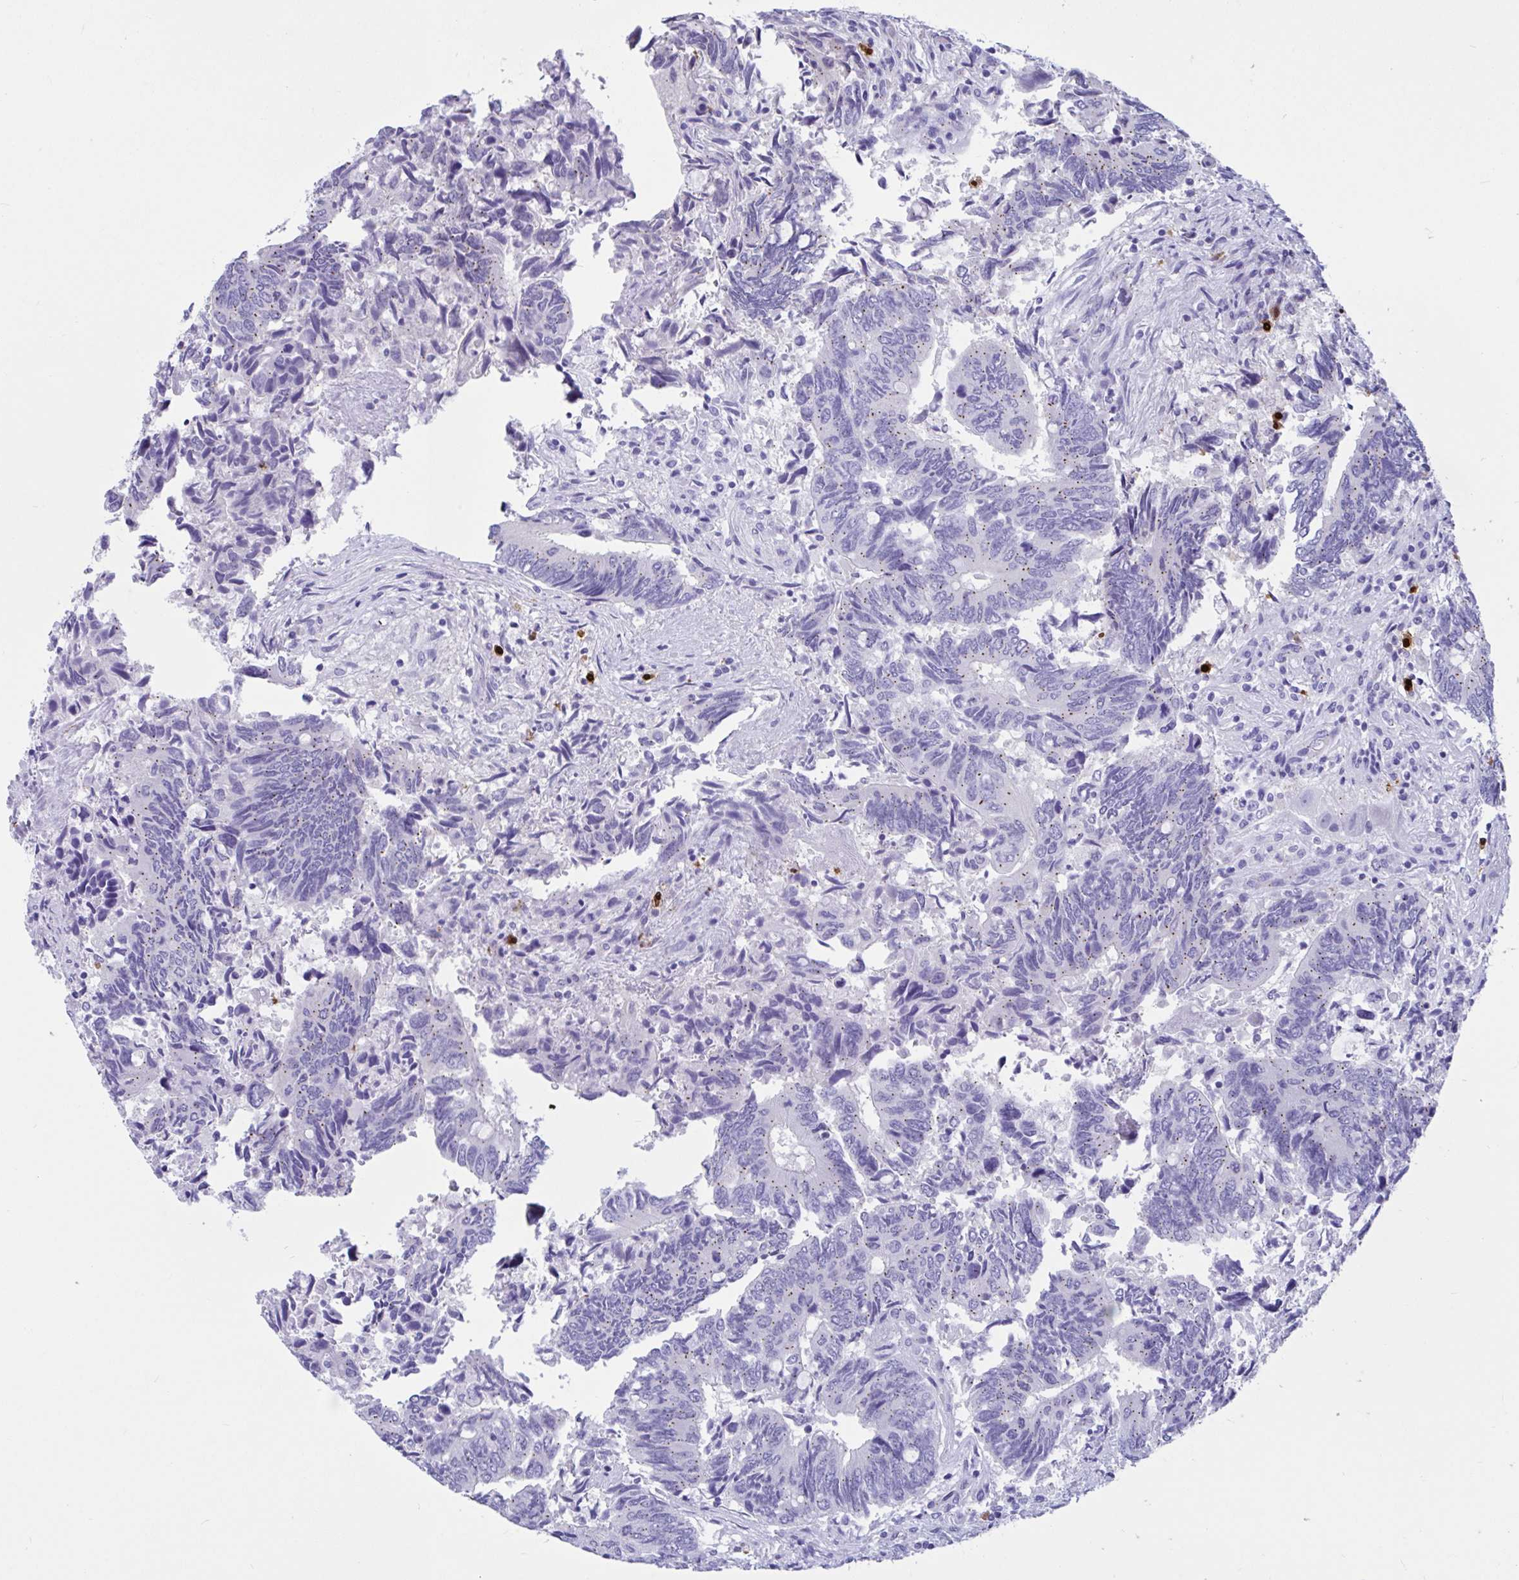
{"staining": {"intensity": "moderate", "quantity": "25%-75%", "location": "cytoplasmic/membranous"}, "tissue": "colorectal cancer", "cell_type": "Tumor cells", "image_type": "cancer", "snomed": [{"axis": "morphology", "description": "Adenocarcinoma, NOS"}, {"axis": "topography", "description": "Colon"}], "caption": "Immunohistochemical staining of colorectal cancer (adenocarcinoma) demonstrates medium levels of moderate cytoplasmic/membranous expression in approximately 25%-75% of tumor cells. (Brightfield microscopy of DAB IHC at high magnification).", "gene": "RNASE3", "patient": {"sex": "male", "age": 87}}